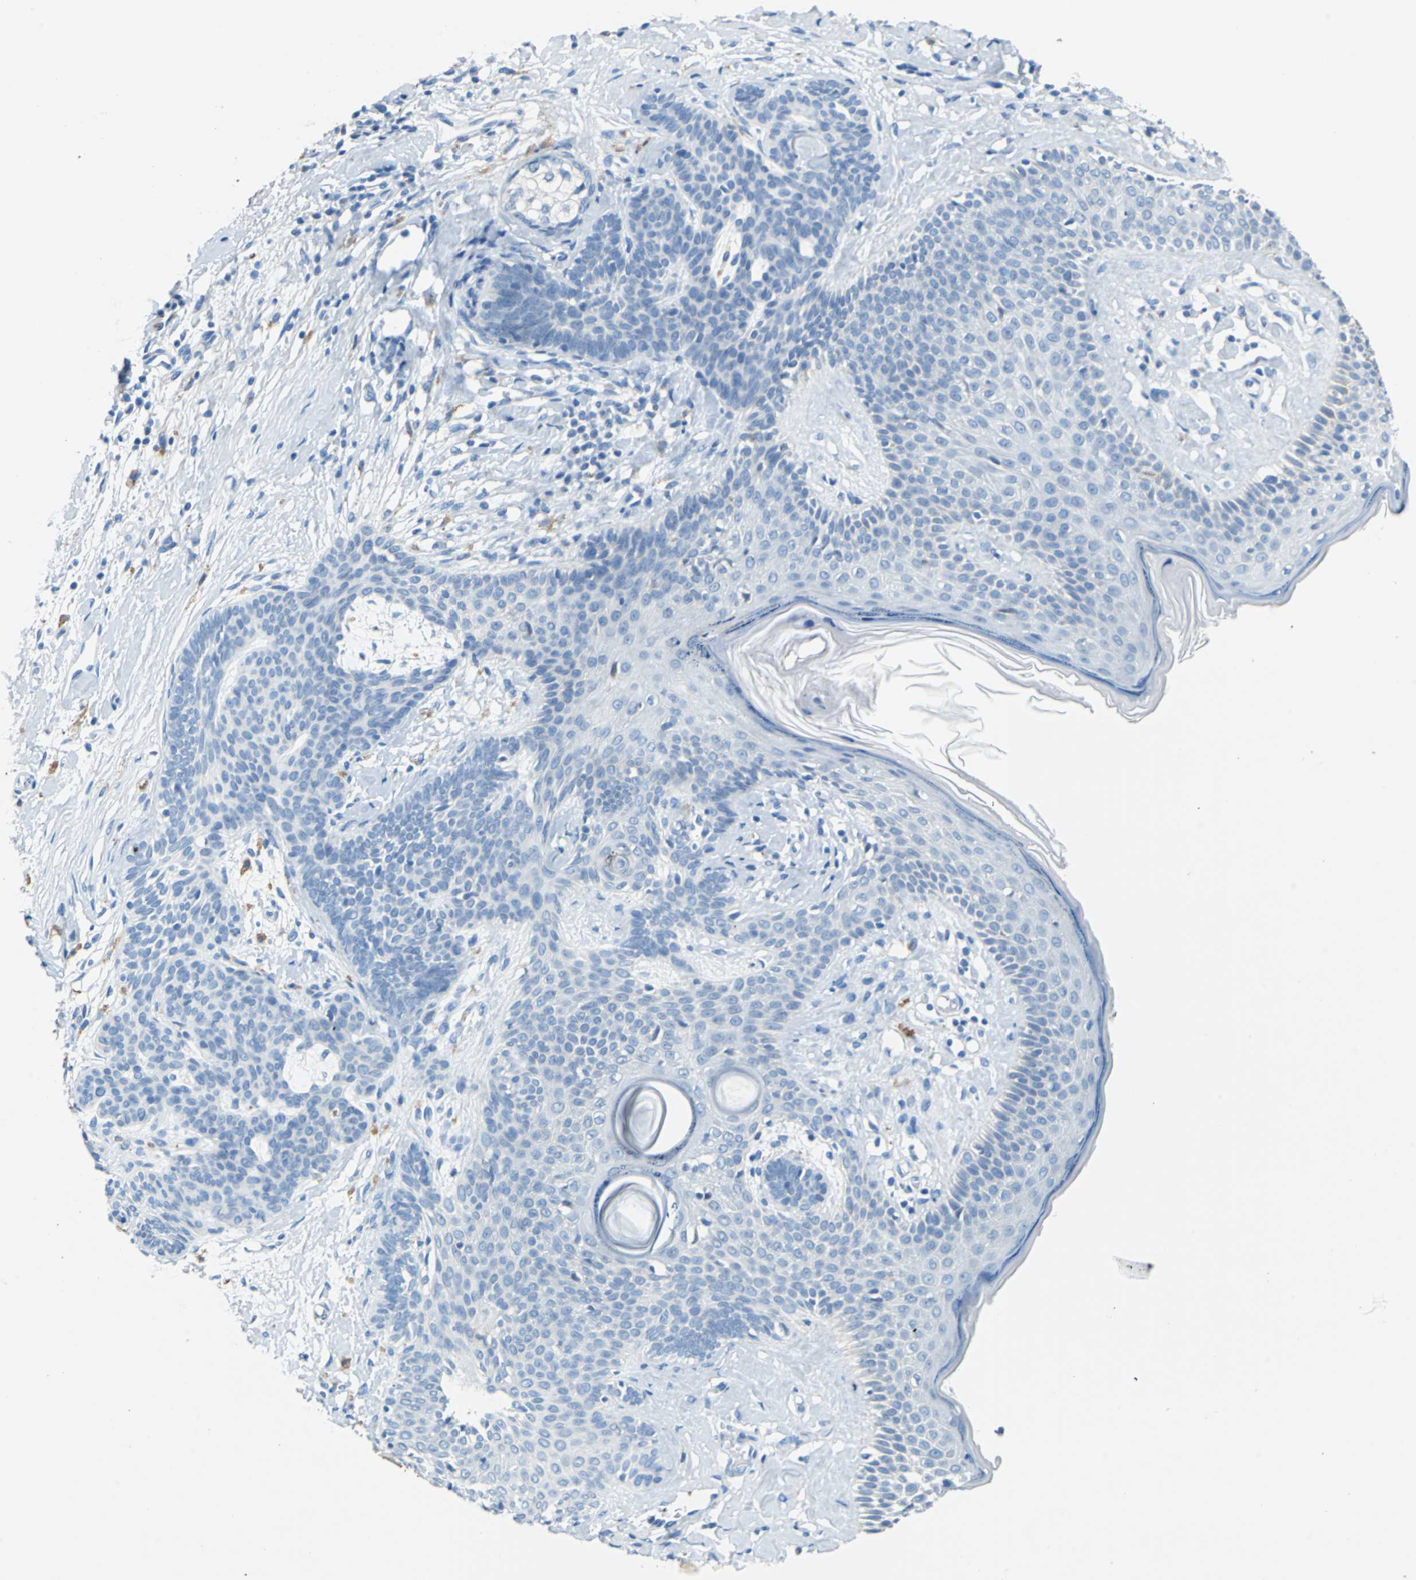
{"staining": {"intensity": "negative", "quantity": "none", "location": "none"}, "tissue": "skin cancer", "cell_type": "Tumor cells", "image_type": "cancer", "snomed": [{"axis": "morphology", "description": "Developmental malformation"}, {"axis": "morphology", "description": "Basal cell carcinoma"}, {"axis": "topography", "description": "Skin"}], "caption": "This micrograph is of skin cancer stained with immunohistochemistry (IHC) to label a protein in brown with the nuclei are counter-stained blue. There is no expression in tumor cells. (DAB immunohistochemistry (IHC), high magnification).", "gene": "TEX264", "patient": {"sex": "female", "age": 62}}